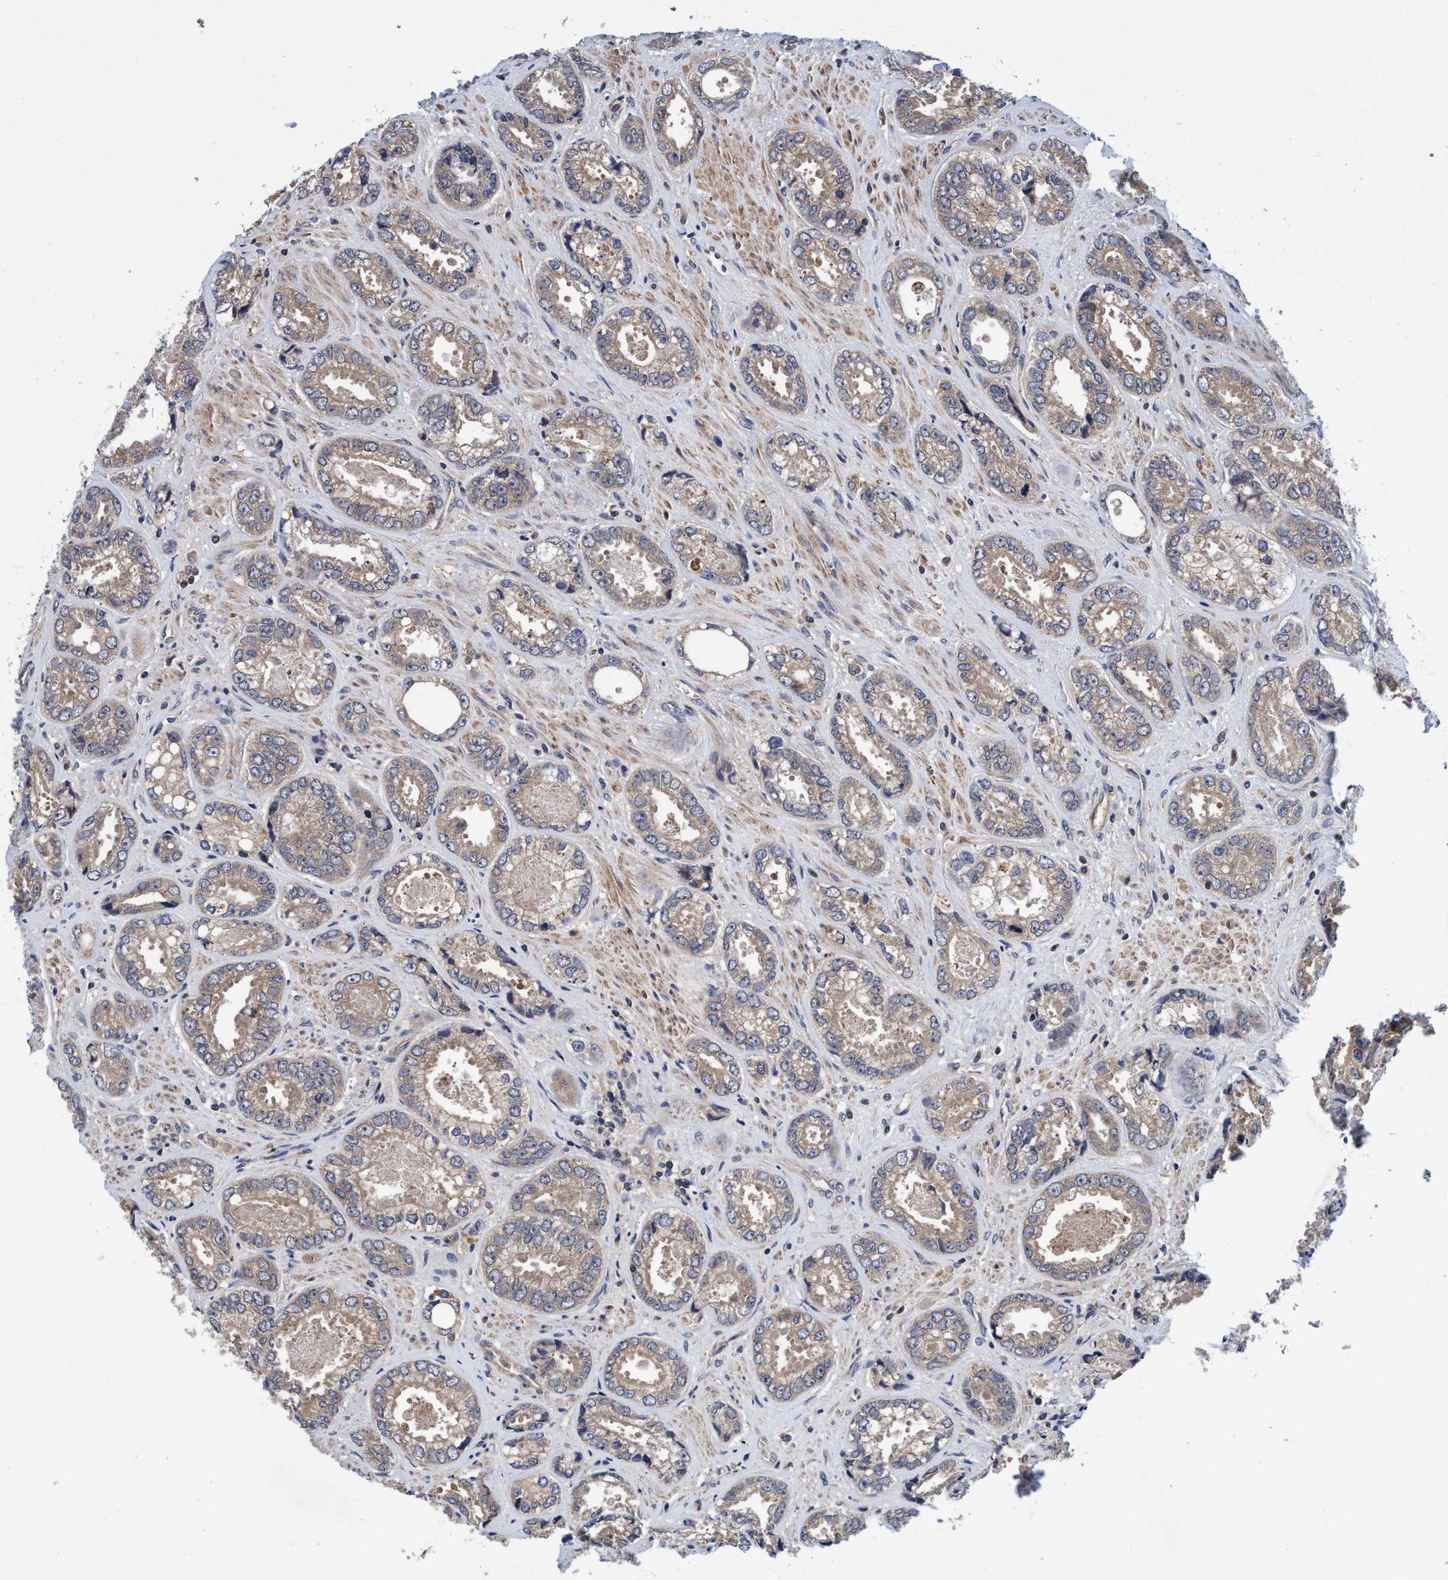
{"staining": {"intensity": "weak", "quantity": ">75%", "location": "cytoplasmic/membranous"}, "tissue": "prostate cancer", "cell_type": "Tumor cells", "image_type": "cancer", "snomed": [{"axis": "morphology", "description": "Adenocarcinoma, High grade"}, {"axis": "topography", "description": "Prostate"}], "caption": "Prostate cancer tissue exhibits weak cytoplasmic/membranous staining in about >75% of tumor cells", "gene": "CALCOCO2", "patient": {"sex": "male", "age": 61}}